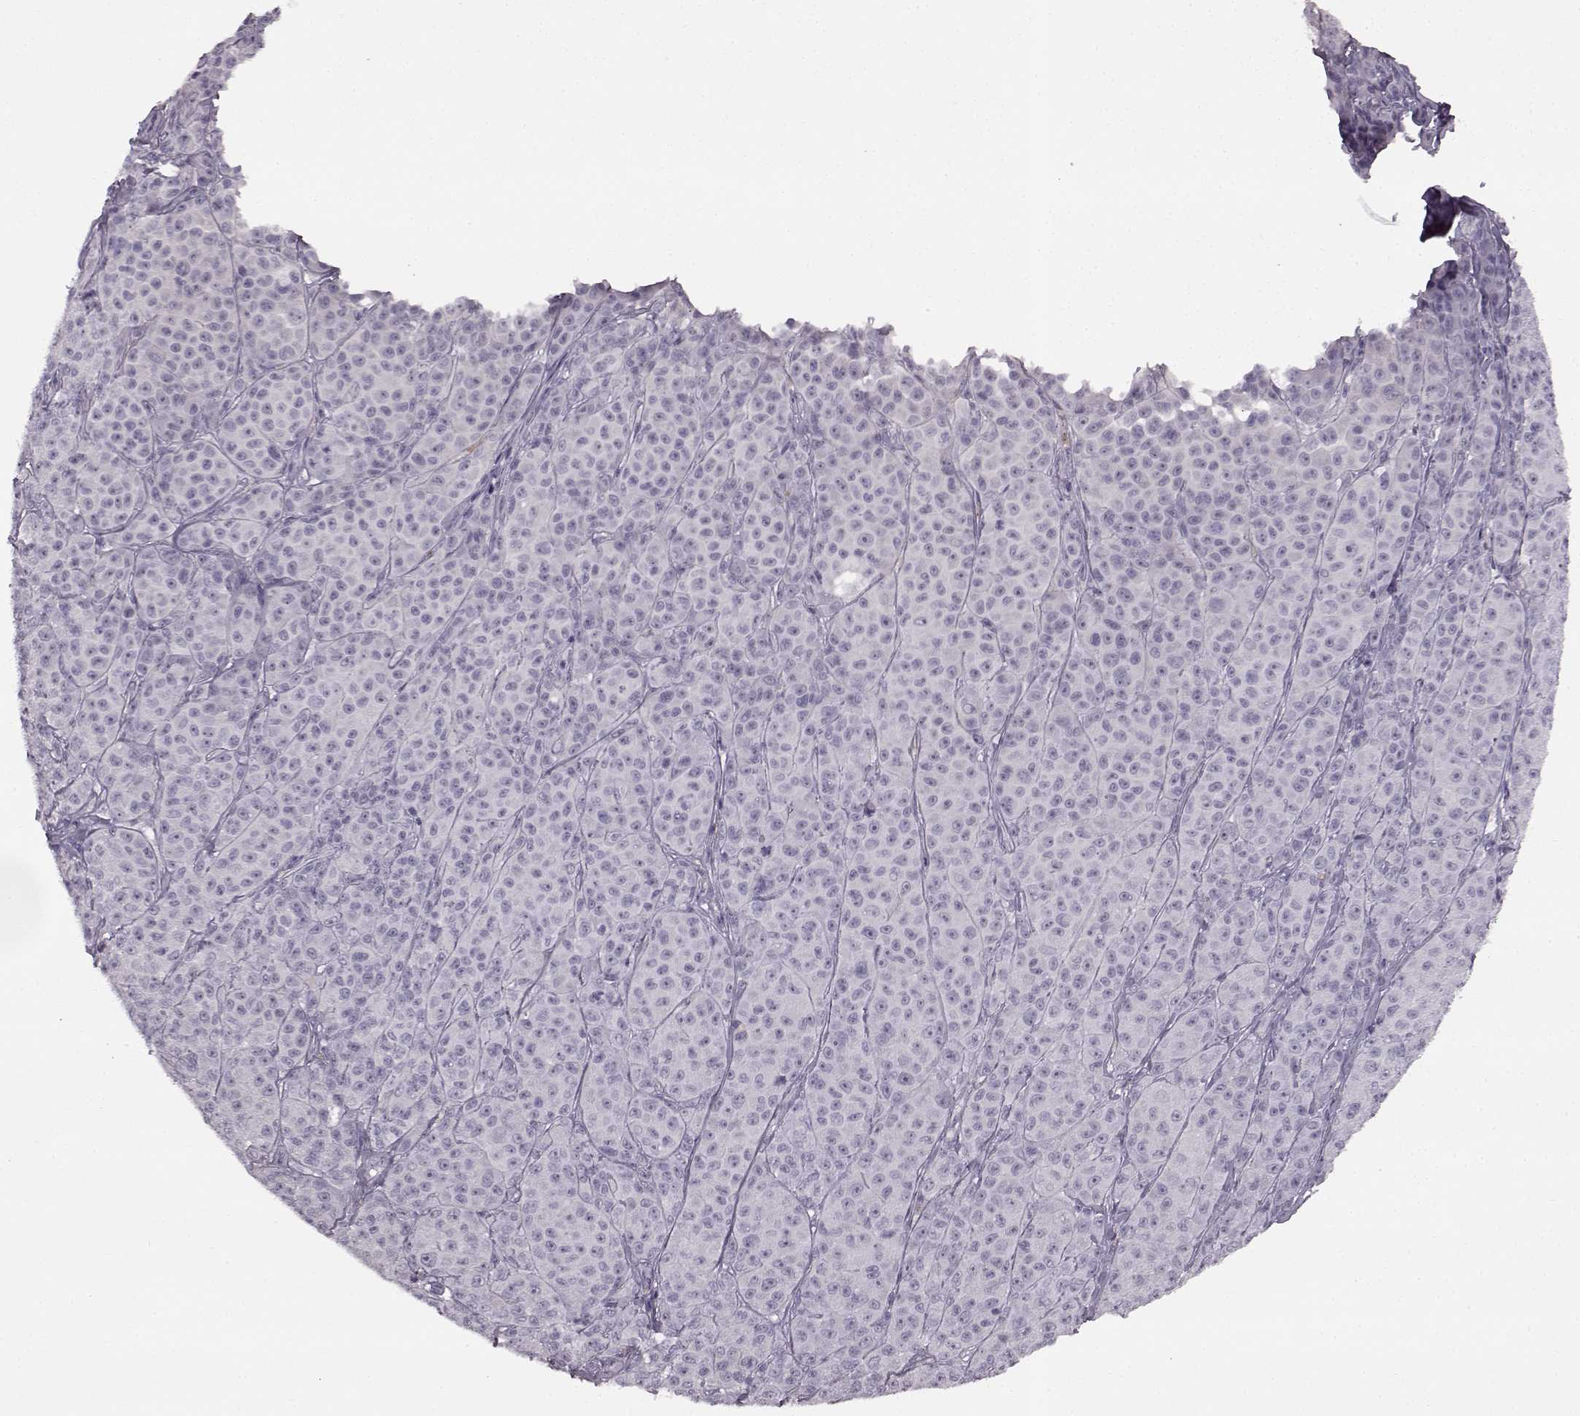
{"staining": {"intensity": "negative", "quantity": "none", "location": "none"}, "tissue": "melanoma", "cell_type": "Tumor cells", "image_type": "cancer", "snomed": [{"axis": "morphology", "description": "Malignant melanoma, NOS"}, {"axis": "topography", "description": "Skin"}], "caption": "Melanoma stained for a protein using immunohistochemistry displays no expression tumor cells.", "gene": "PRPH2", "patient": {"sex": "male", "age": 89}}